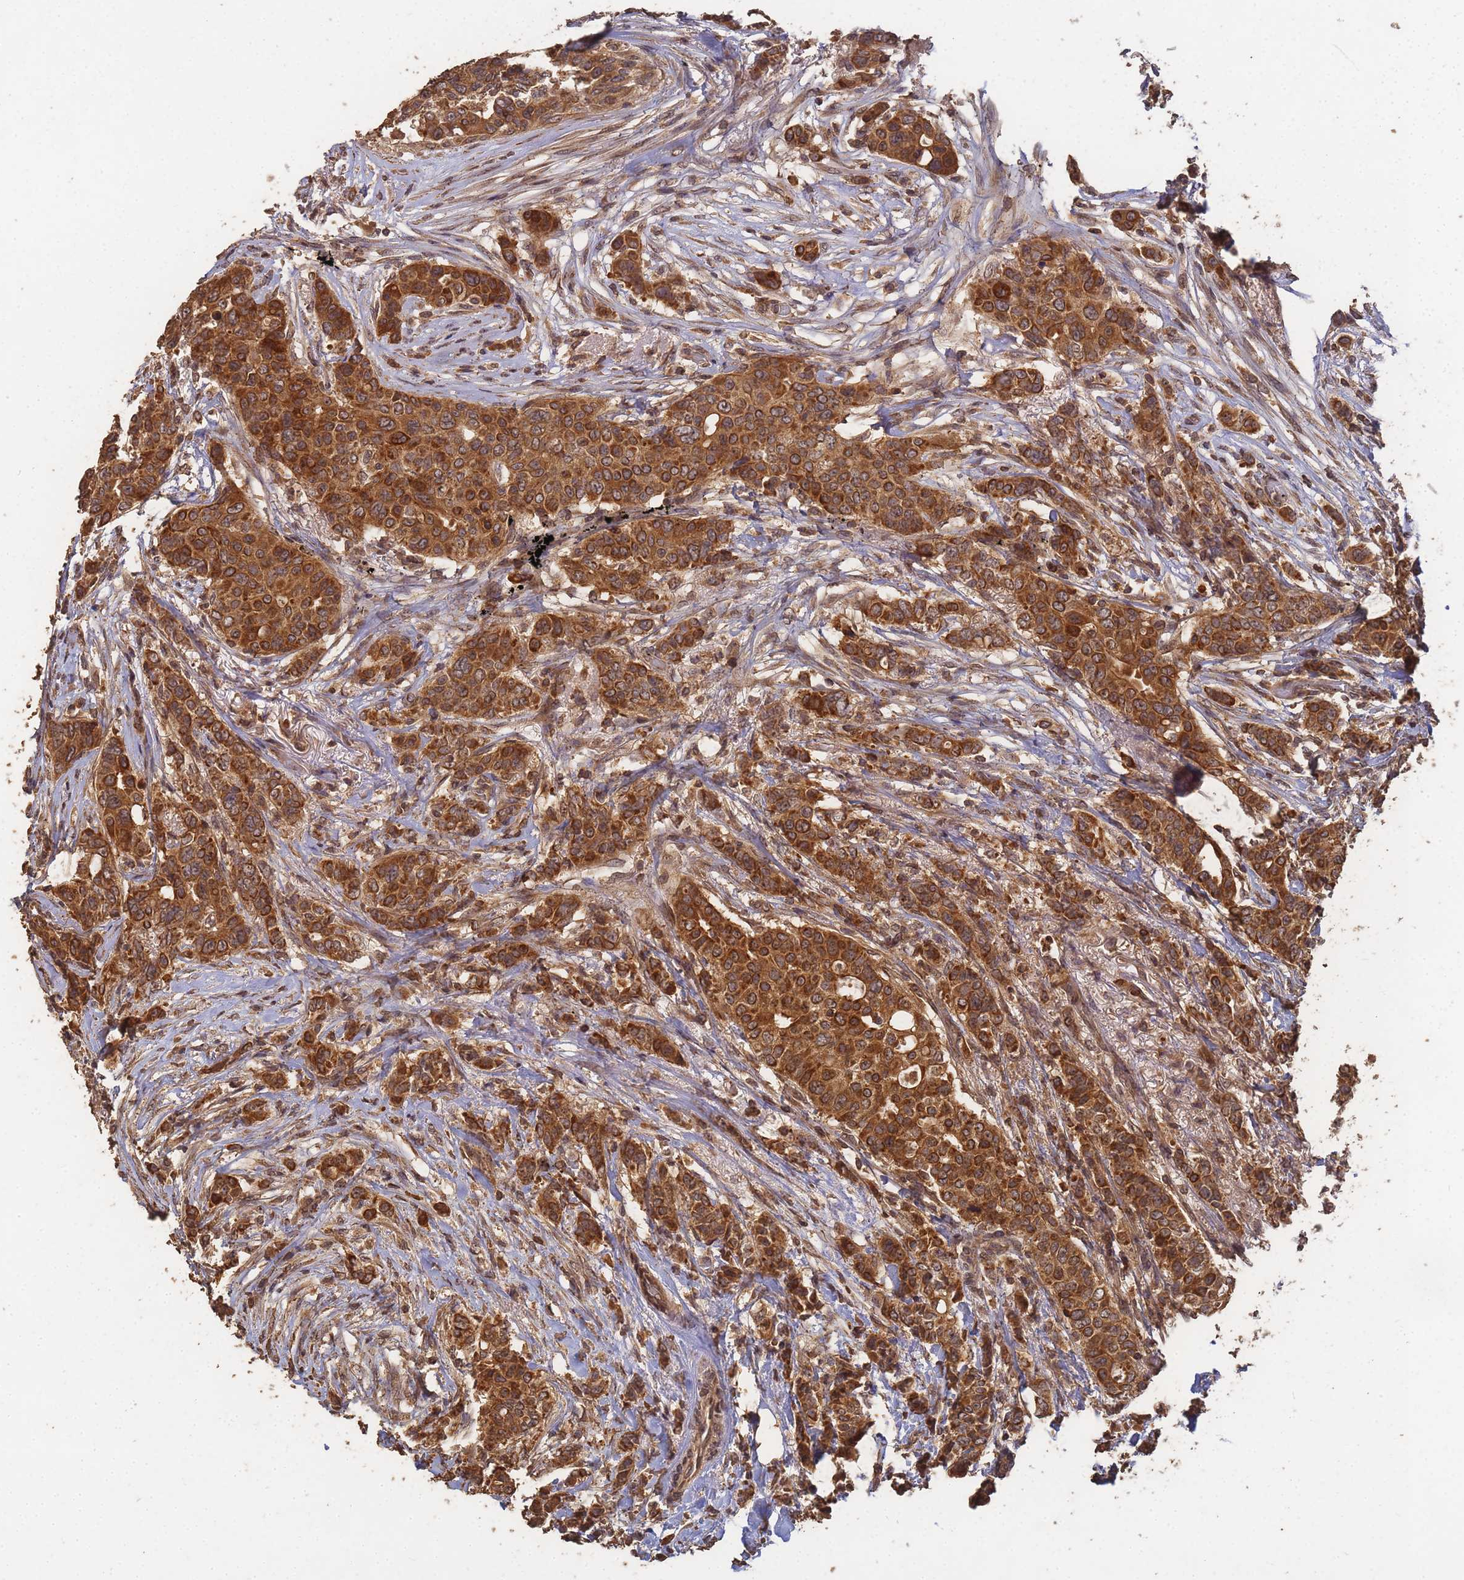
{"staining": {"intensity": "strong", "quantity": ">75%", "location": "cytoplasmic/membranous,nuclear"}, "tissue": "breast cancer", "cell_type": "Tumor cells", "image_type": "cancer", "snomed": [{"axis": "morphology", "description": "Lobular carcinoma"}, {"axis": "topography", "description": "Breast"}], "caption": "Tumor cells display strong cytoplasmic/membranous and nuclear expression in about >75% of cells in lobular carcinoma (breast).", "gene": "ALKBH1", "patient": {"sex": "female", "age": 51}}